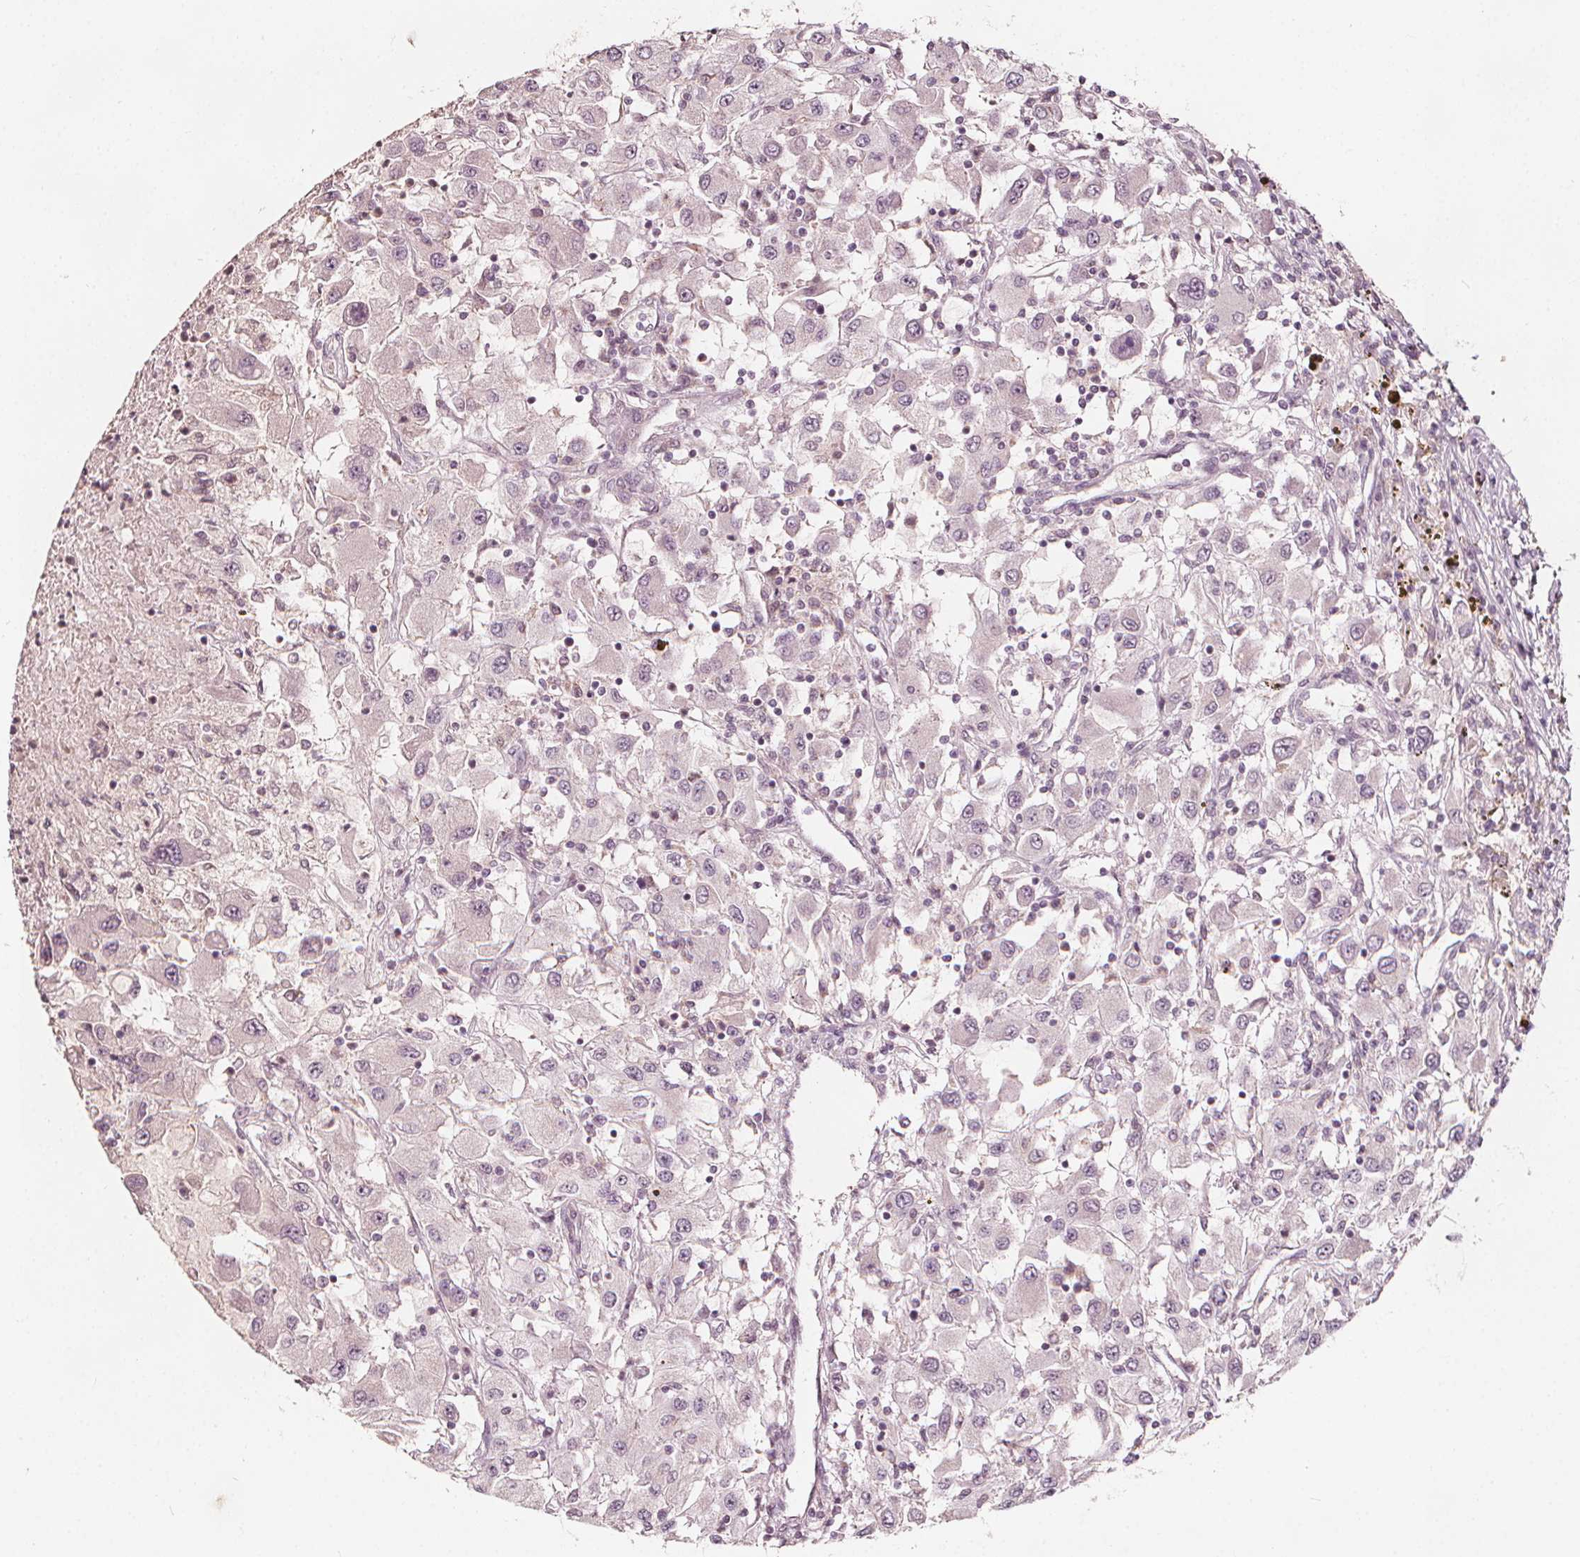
{"staining": {"intensity": "negative", "quantity": "none", "location": "none"}, "tissue": "renal cancer", "cell_type": "Tumor cells", "image_type": "cancer", "snomed": [{"axis": "morphology", "description": "Adenocarcinoma, NOS"}, {"axis": "topography", "description": "Kidney"}], "caption": "Renal adenocarcinoma was stained to show a protein in brown. There is no significant positivity in tumor cells.", "gene": "NPC1L1", "patient": {"sex": "female", "age": 67}}